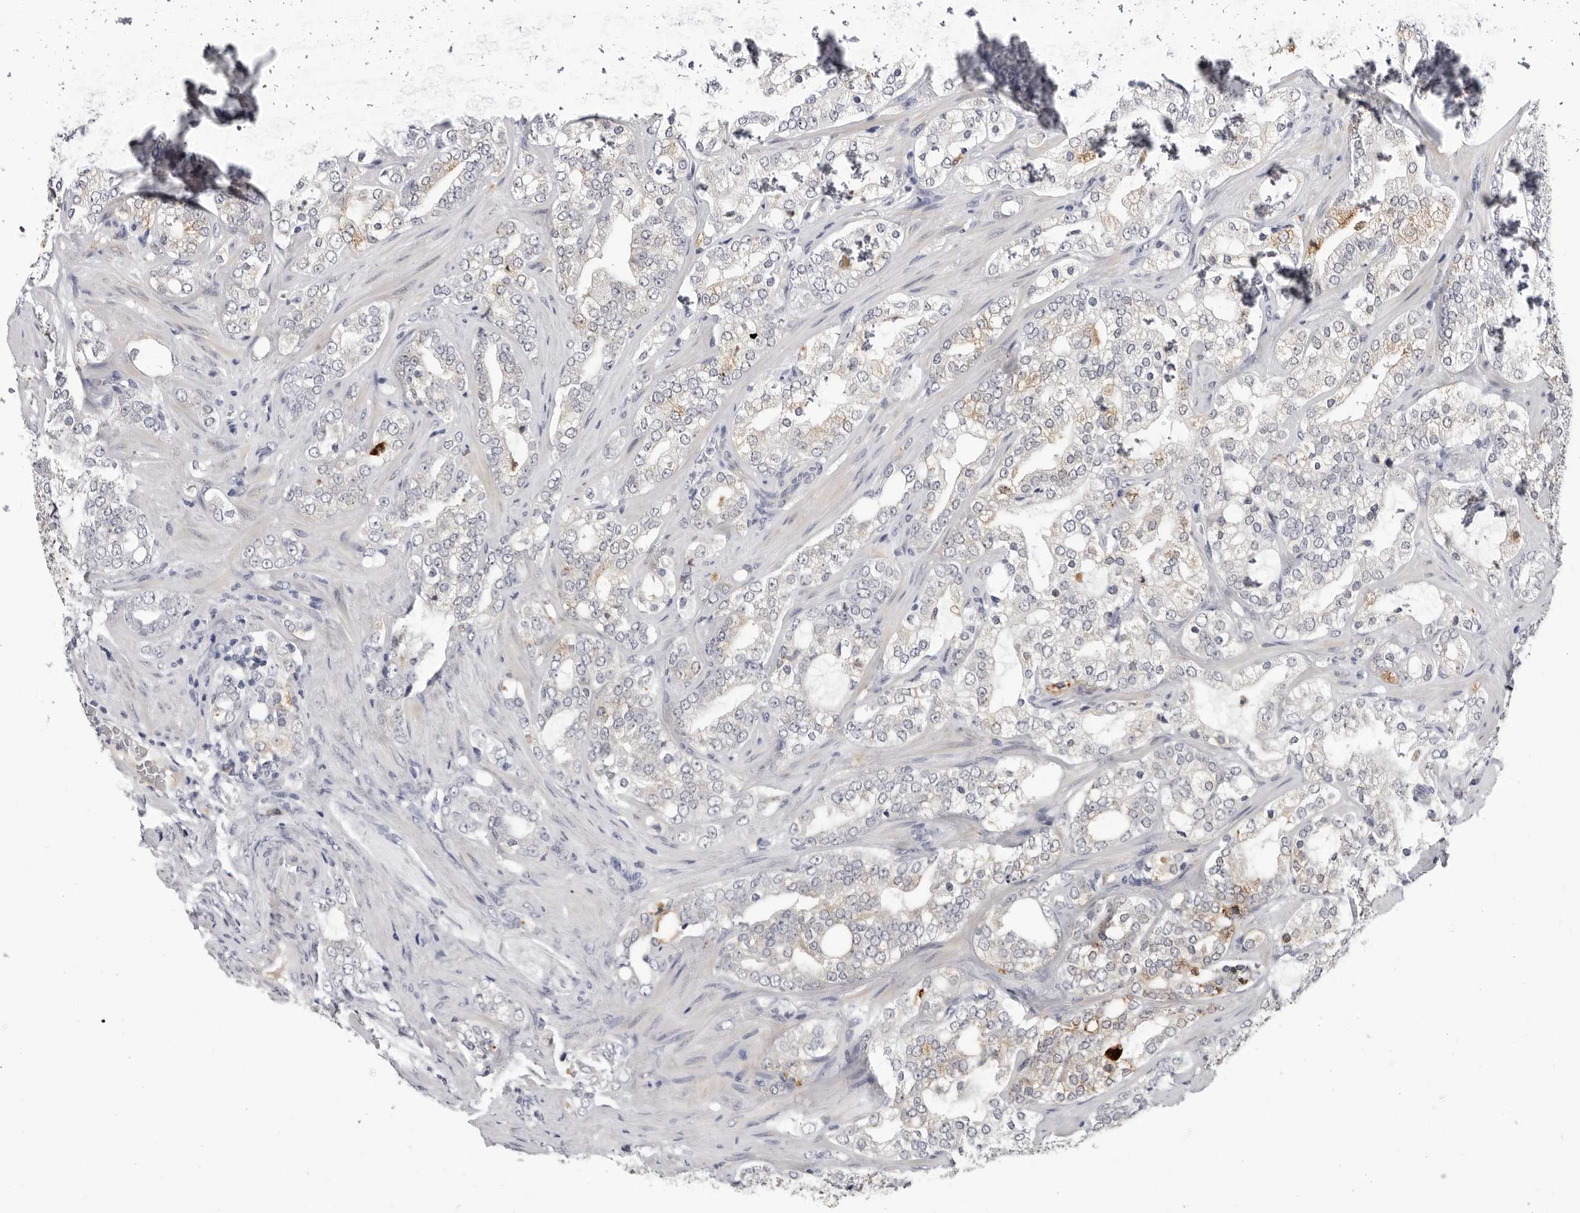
{"staining": {"intensity": "negative", "quantity": "none", "location": "none"}, "tissue": "prostate cancer", "cell_type": "Tumor cells", "image_type": "cancer", "snomed": [{"axis": "morphology", "description": "Adenocarcinoma, High grade"}, {"axis": "topography", "description": "Prostate"}], "caption": "Tumor cells show no significant expression in prostate cancer (adenocarcinoma (high-grade)). Brightfield microscopy of immunohistochemistry (IHC) stained with DAB (3,3'-diaminobenzidine) (brown) and hematoxylin (blue), captured at high magnification.", "gene": "ZNF502", "patient": {"sex": "male", "age": 64}}